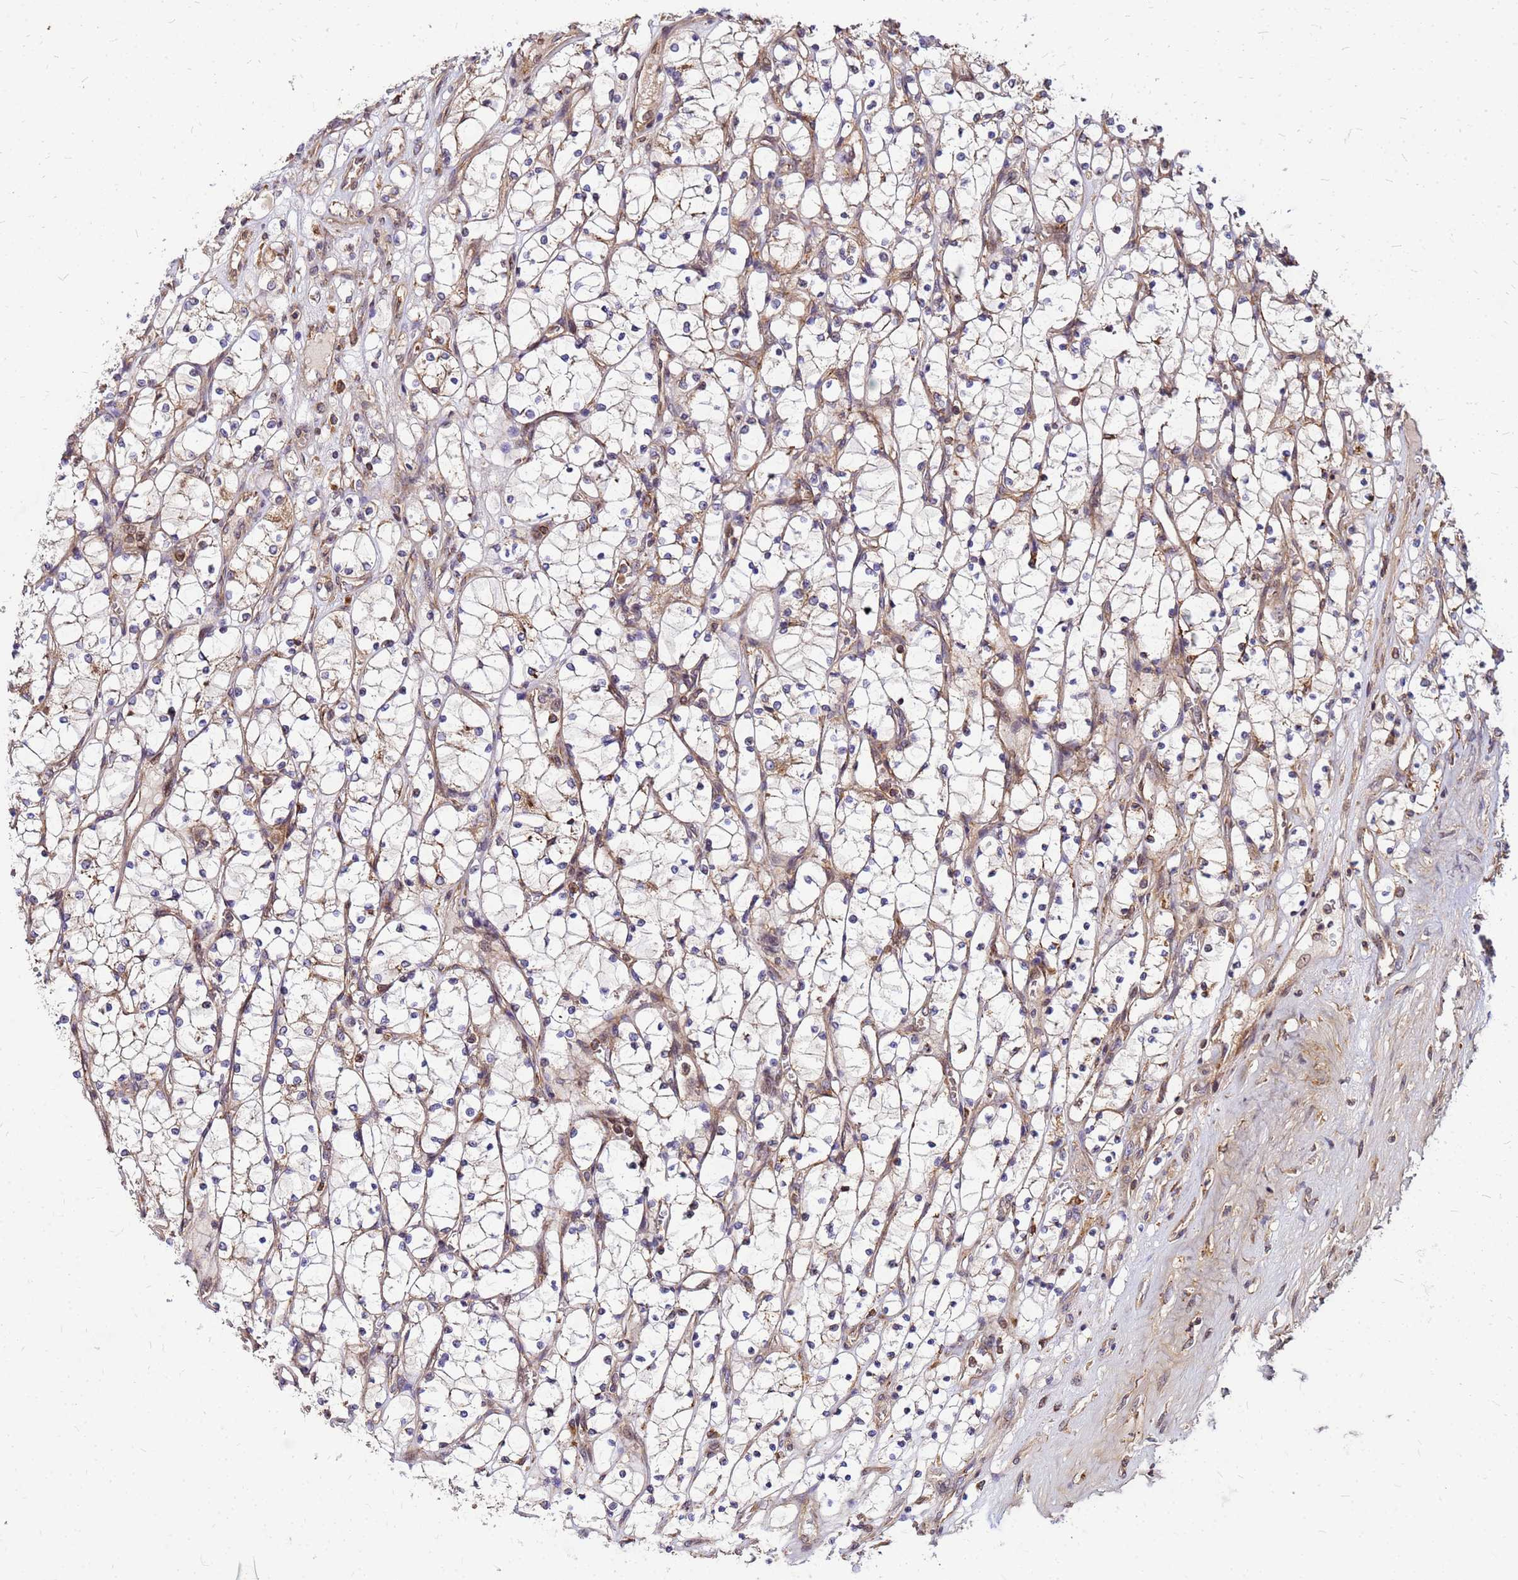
{"staining": {"intensity": "negative", "quantity": "none", "location": "none"}, "tissue": "renal cancer", "cell_type": "Tumor cells", "image_type": "cancer", "snomed": [{"axis": "morphology", "description": "Adenocarcinoma, NOS"}, {"axis": "topography", "description": "Kidney"}], "caption": "Micrograph shows no protein staining in tumor cells of renal cancer (adenocarcinoma) tissue.", "gene": "CYBC1", "patient": {"sex": "female", "age": 69}}